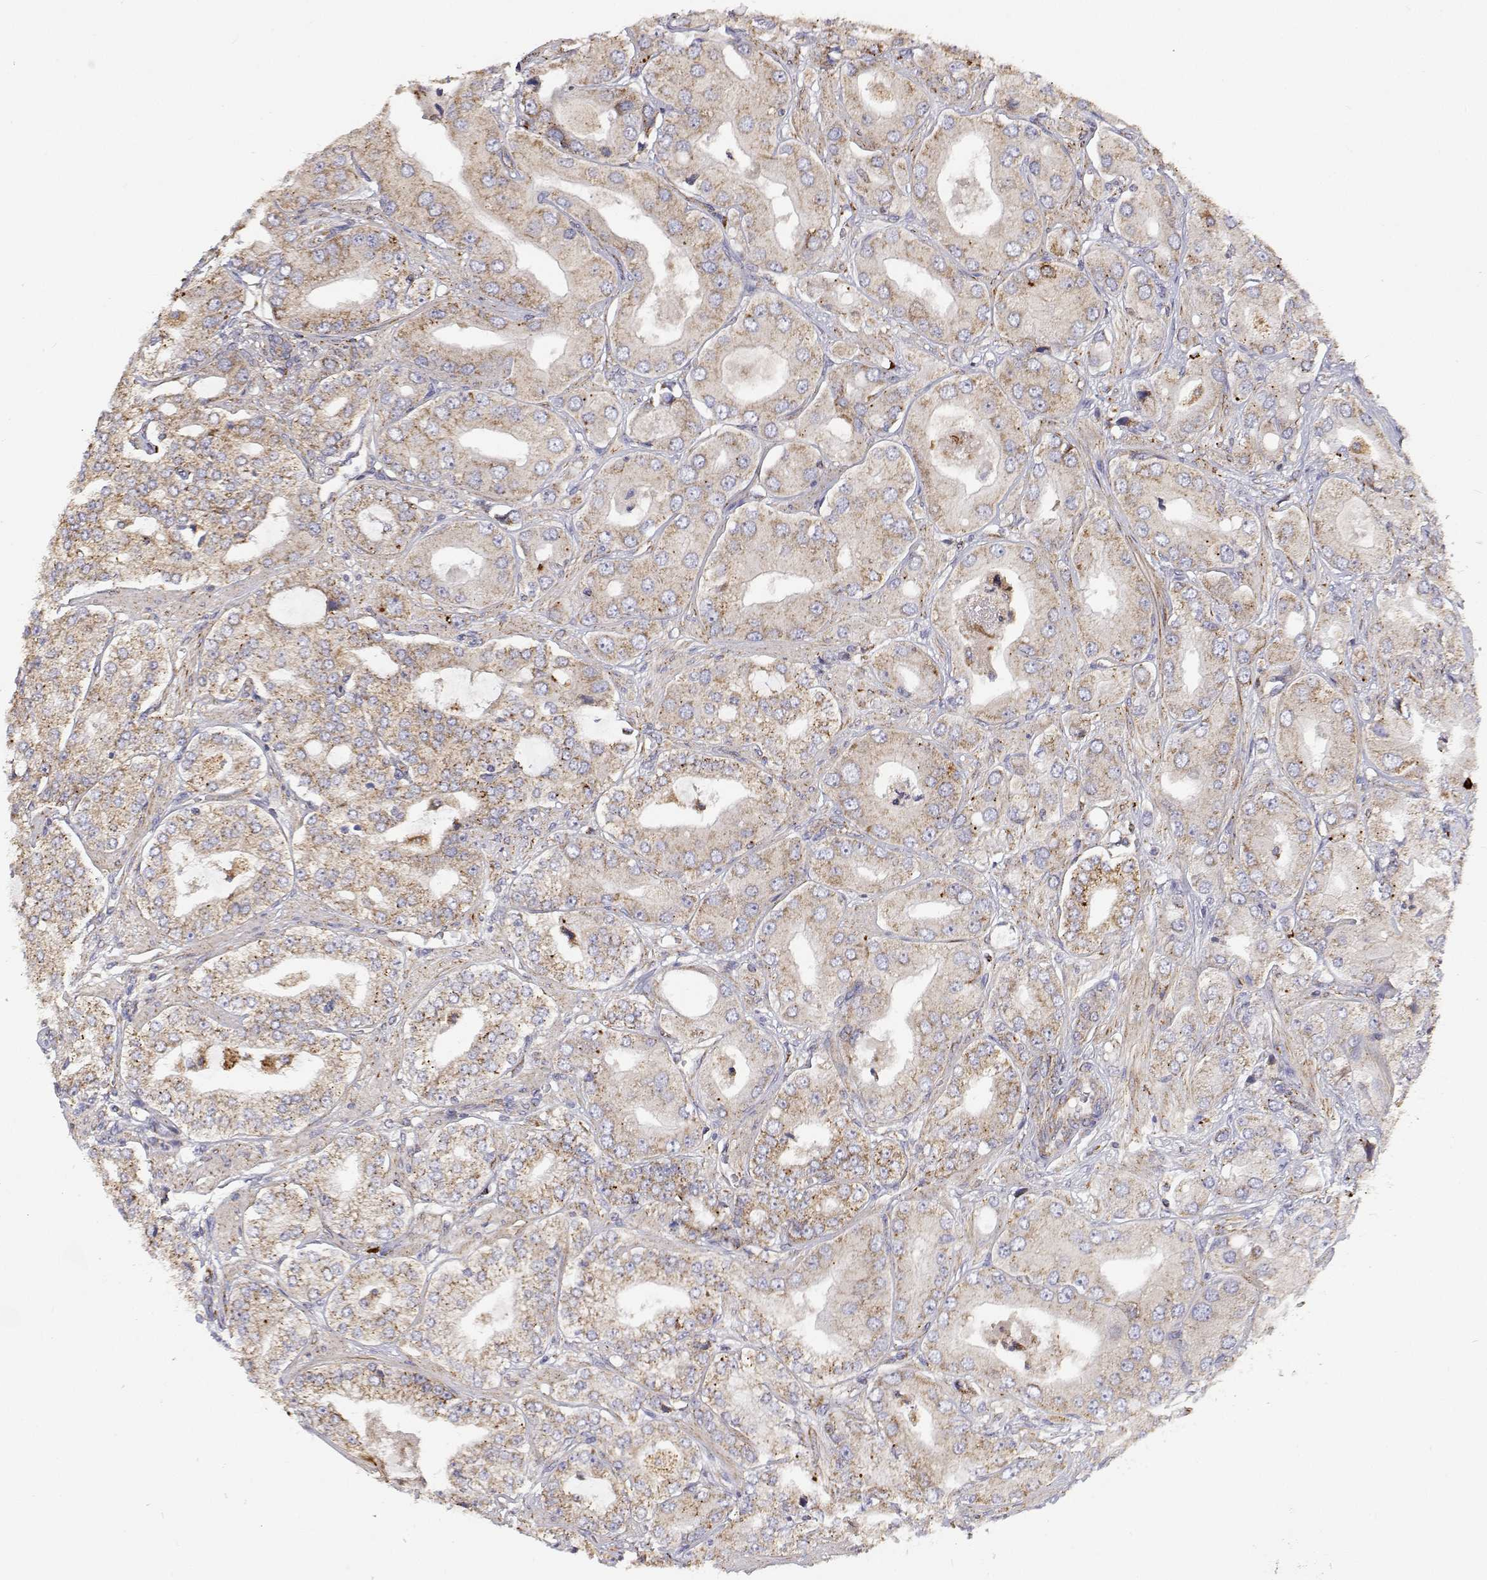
{"staining": {"intensity": "weak", "quantity": "25%-75%", "location": "cytoplasmic/membranous"}, "tissue": "prostate cancer", "cell_type": "Tumor cells", "image_type": "cancer", "snomed": [{"axis": "morphology", "description": "Adenocarcinoma, Low grade"}, {"axis": "topography", "description": "Prostate"}], "caption": "Tumor cells reveal low levels of weak cytoplasmic/membranous expression in approximately 25%-75% of cells in human prostate cancer.", "gene": "SPICE1", "patient": {"sex": "male", "age": 60}}